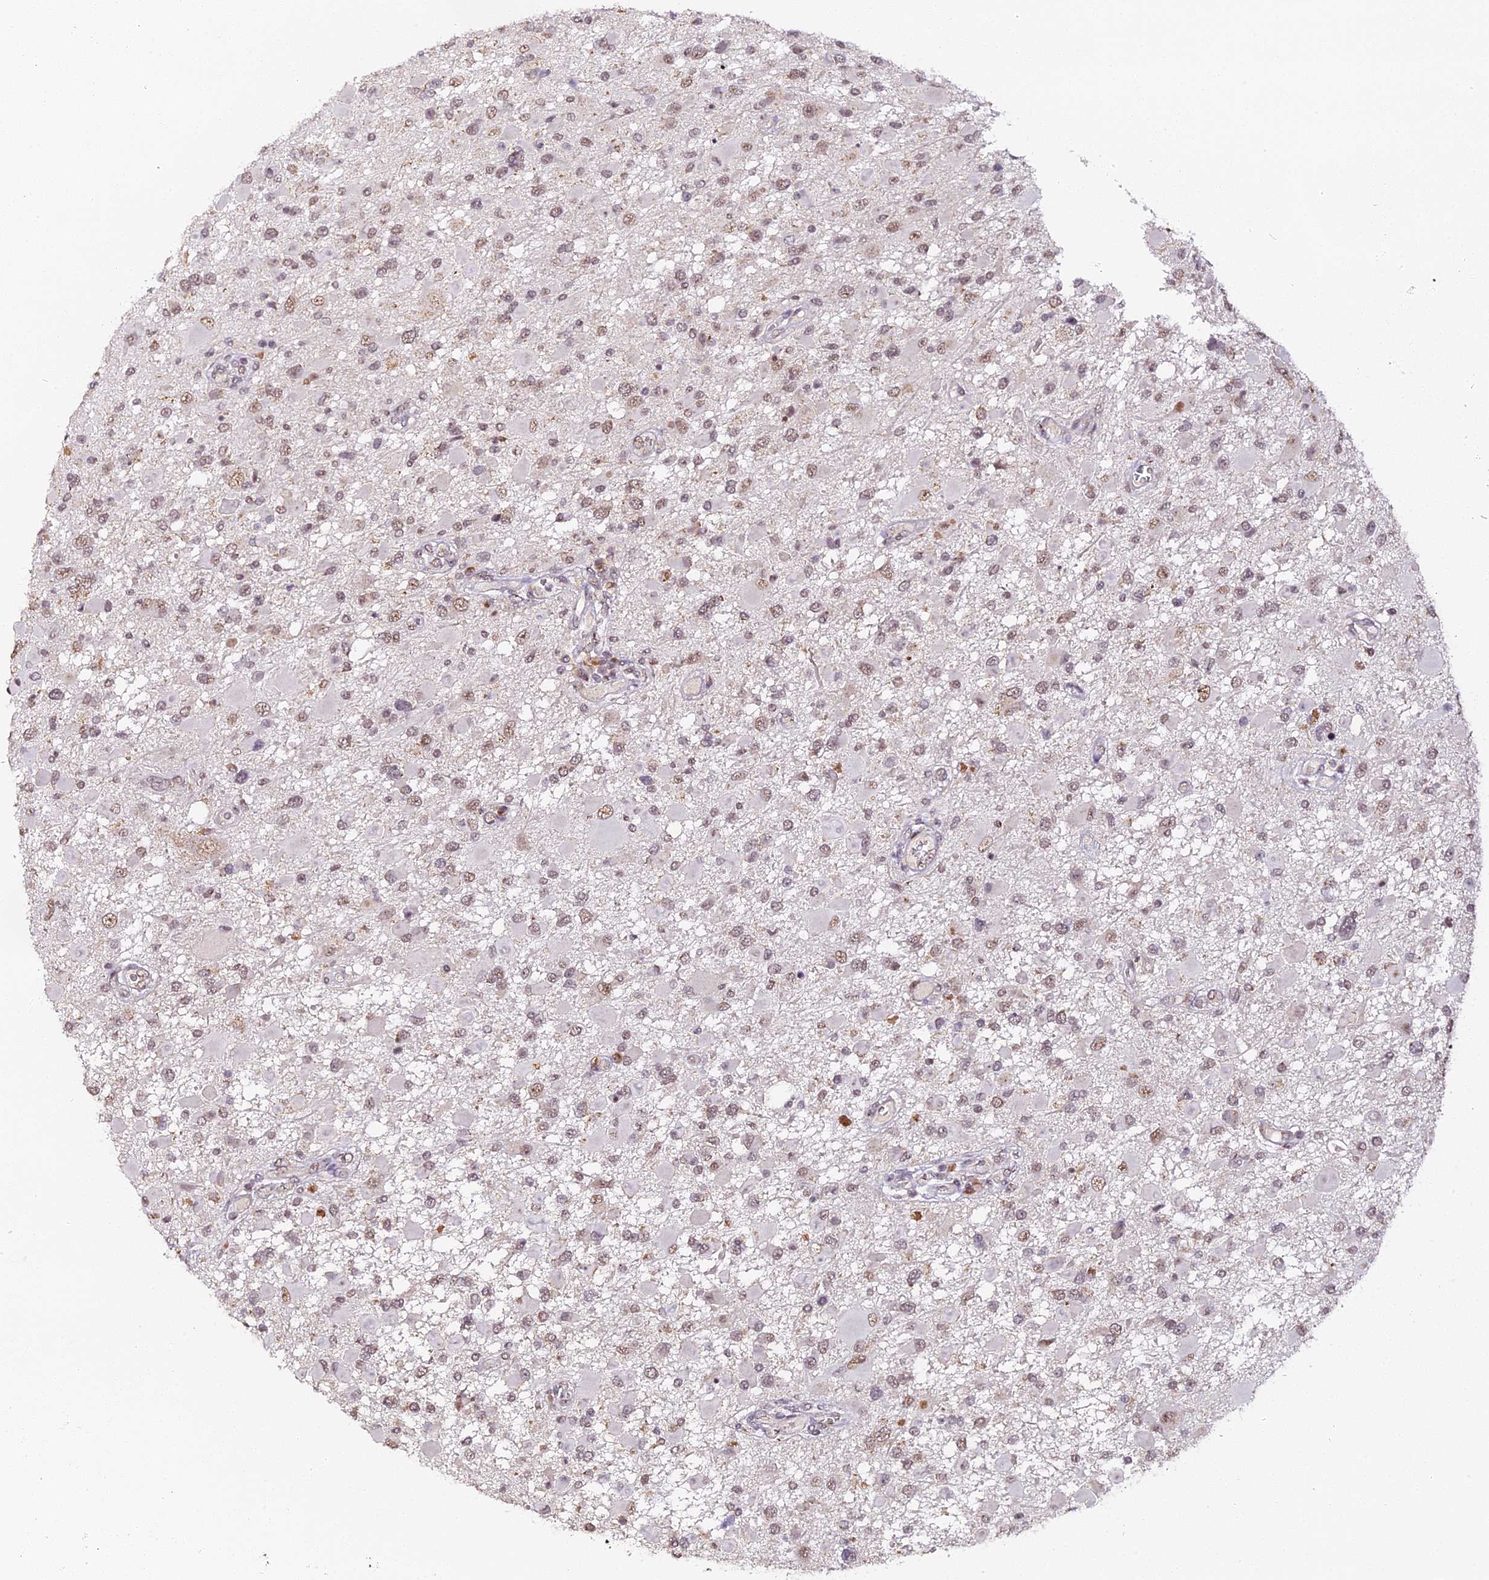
{"staining": {"intensity": "weak", "quantity": "25%-75%", "location": "nuclear"}, "tissue": "glioma", "cell_type": "Tumor cells", "image_type": "cancer", "snomed": [{"axis": "morphology", "description": "Glioma, malignant, High grade"}, {"axis": "topography", "description": "Brain"}], "caption": "Protein expression analysis of malignant glioma (high-grade) reveals weak nuclear positivity in about 25%-75% of tumor cells. (brown staining indicates protein expression, while blue staining denotes nuclei).", "gene": "NCBP1", "patient": {"sex": "male", "age": 53}}